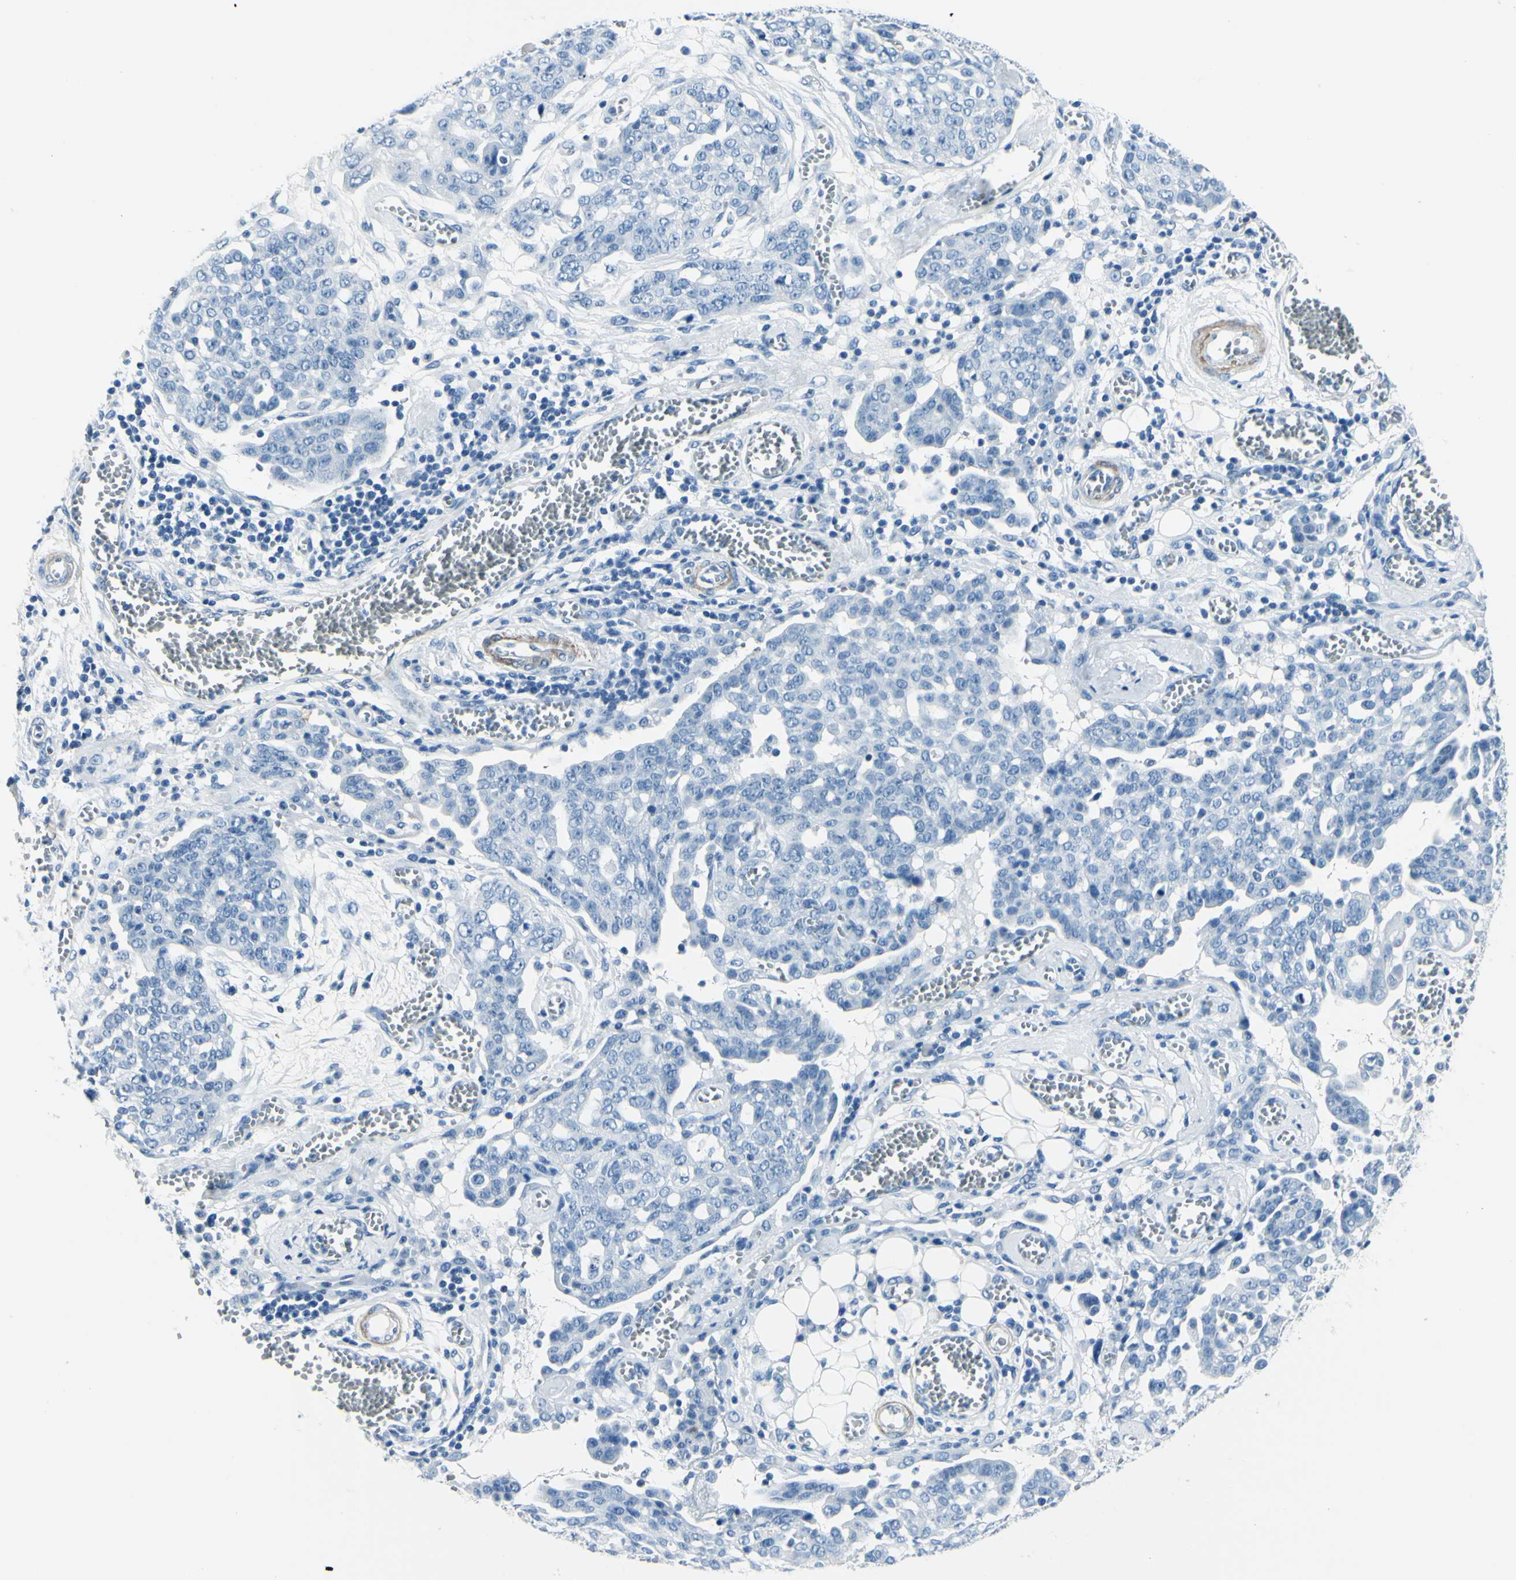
{"staining": {"intensity": "negative", "quantity": "none", "location": "none"}, "tissue": "ovarian cancer", "cell_type": "Tumor cells", "image_type": "cancer", "snomed": [{"axis": "morphology", "description": "Cystadenocarcinoma, serous, NOS"}, {"axis": "topography", "description": "Soft tissue"}, {"axis": "topography", "description": "Ovary"}], "caption": "Ovarian serous cystadenocarcinoma stained for a protein using immunohistochemistry reveals no staining tumor cells.", "gene": "CDH15", "patient": {"sex": "female", "age": 57}}